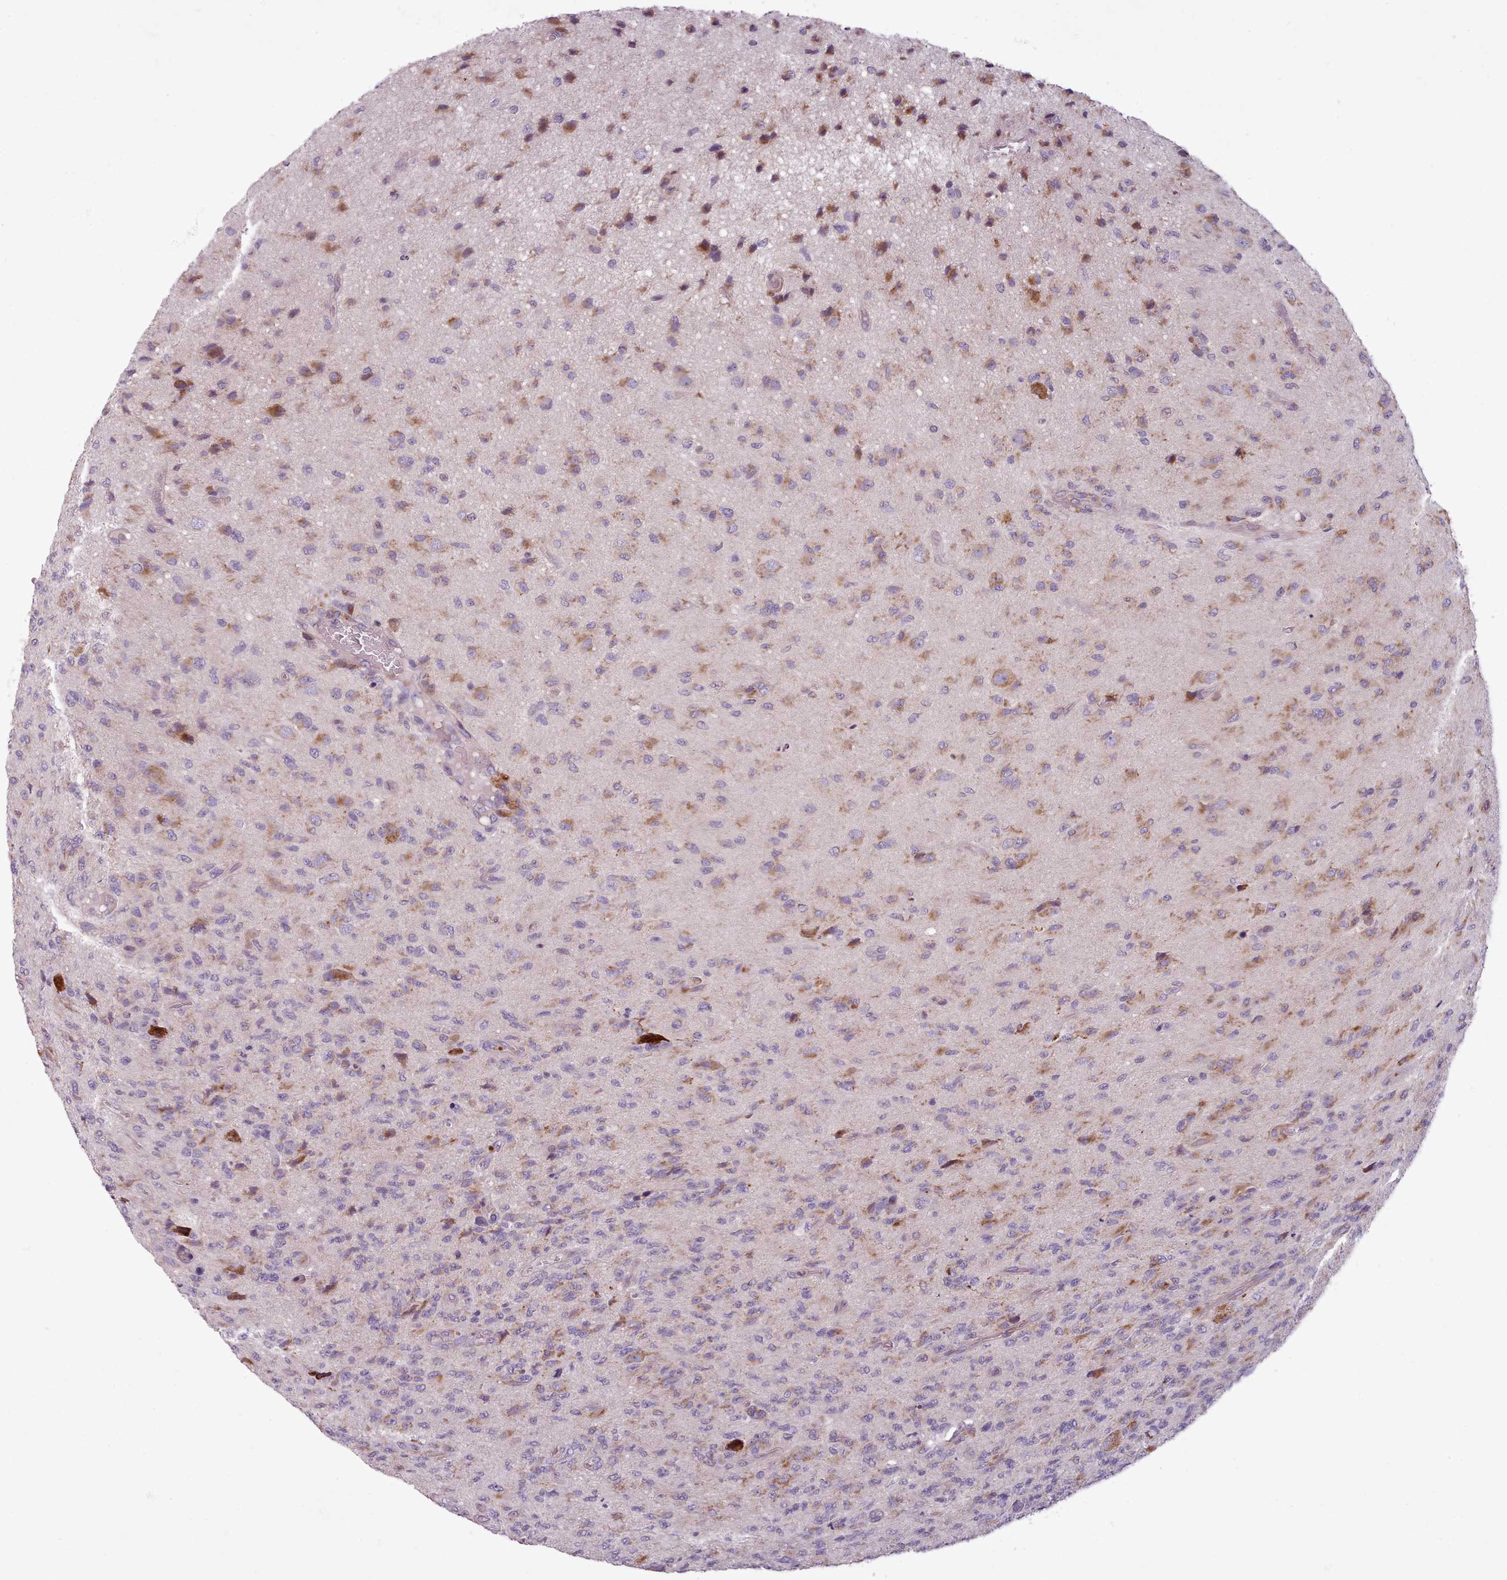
{"staining": {"intensity": "moderate", "quantity": "25%-75%", "location": "cytoplasmic/membranous"}, "tissue": "glioma", "cell_type": "Tumor cells", "image_type": "cancer", "snomed": [{"axis": "morphology", "description": "Glioma, malignant, High grade"}, {"axis": "topography", "description": "Brain"}], "caption": "Brown immunohistochemical staining in malignant glioma (high-grade) shows moderate cytoplasmic/membranous staining in approximately 25%-75% of tumor cells.", "gene": "LAPTM5", "patient": {"sex": "male", "age": 36}}